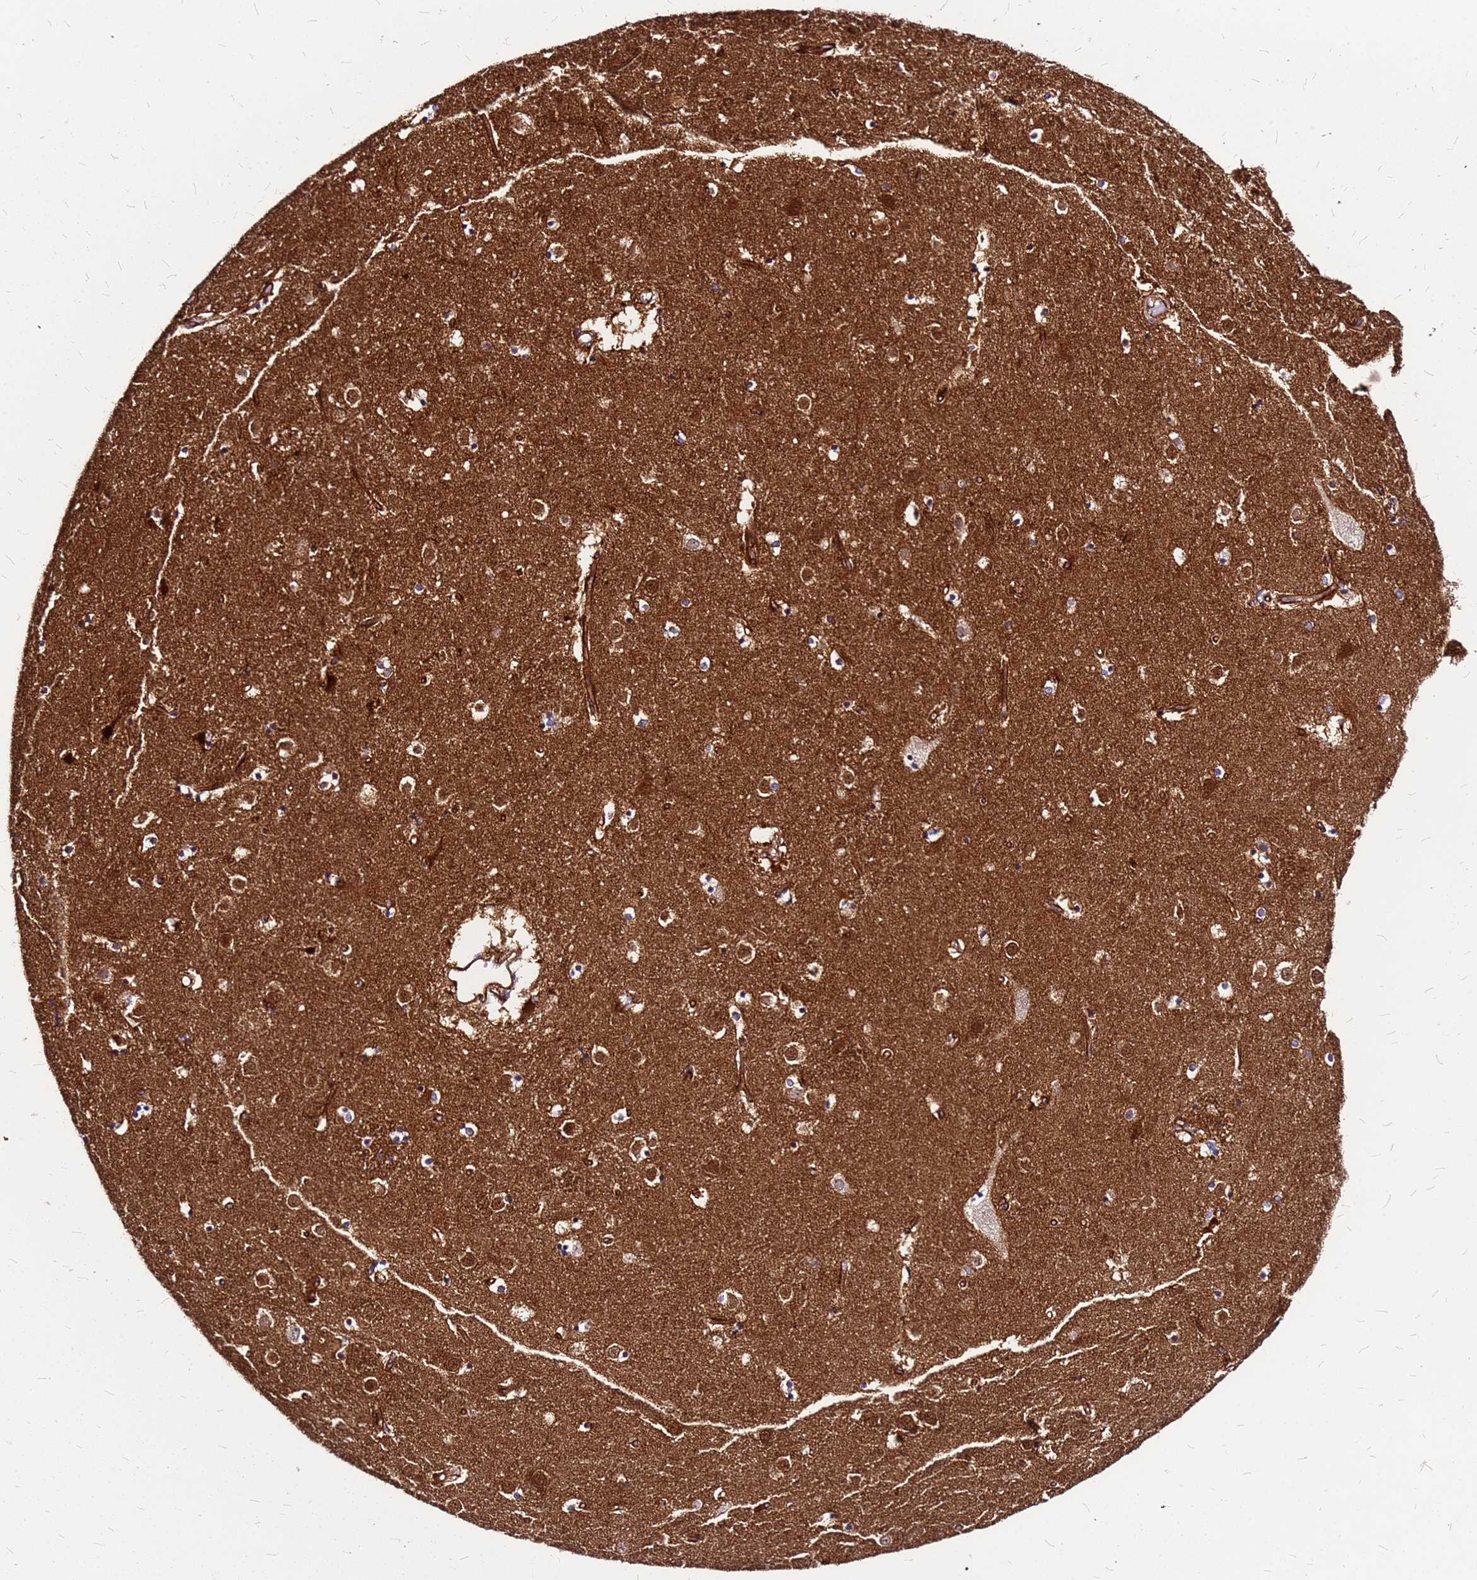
{"staining": {"intensity": "weak", "quantity": "25%-75%", "location": "cytoplasmic/membranous"}, "tissue": "caudate", "cell_type": "Glial cells", "image_type": "normal", "snomed": [{"axis": "morphology", "description": "Normal tissue, NOS"}, {"axis": "topography", "description": "Lateral ventricle wall"}], "caption": "Brown immunohistochemical staining in benign human caudate displays weak cytoplasmic/membranous staining in about 25%-75% of glial cells.", "gene": "TOPAZ1", "patient": {"sex": "female", "age": 52}}